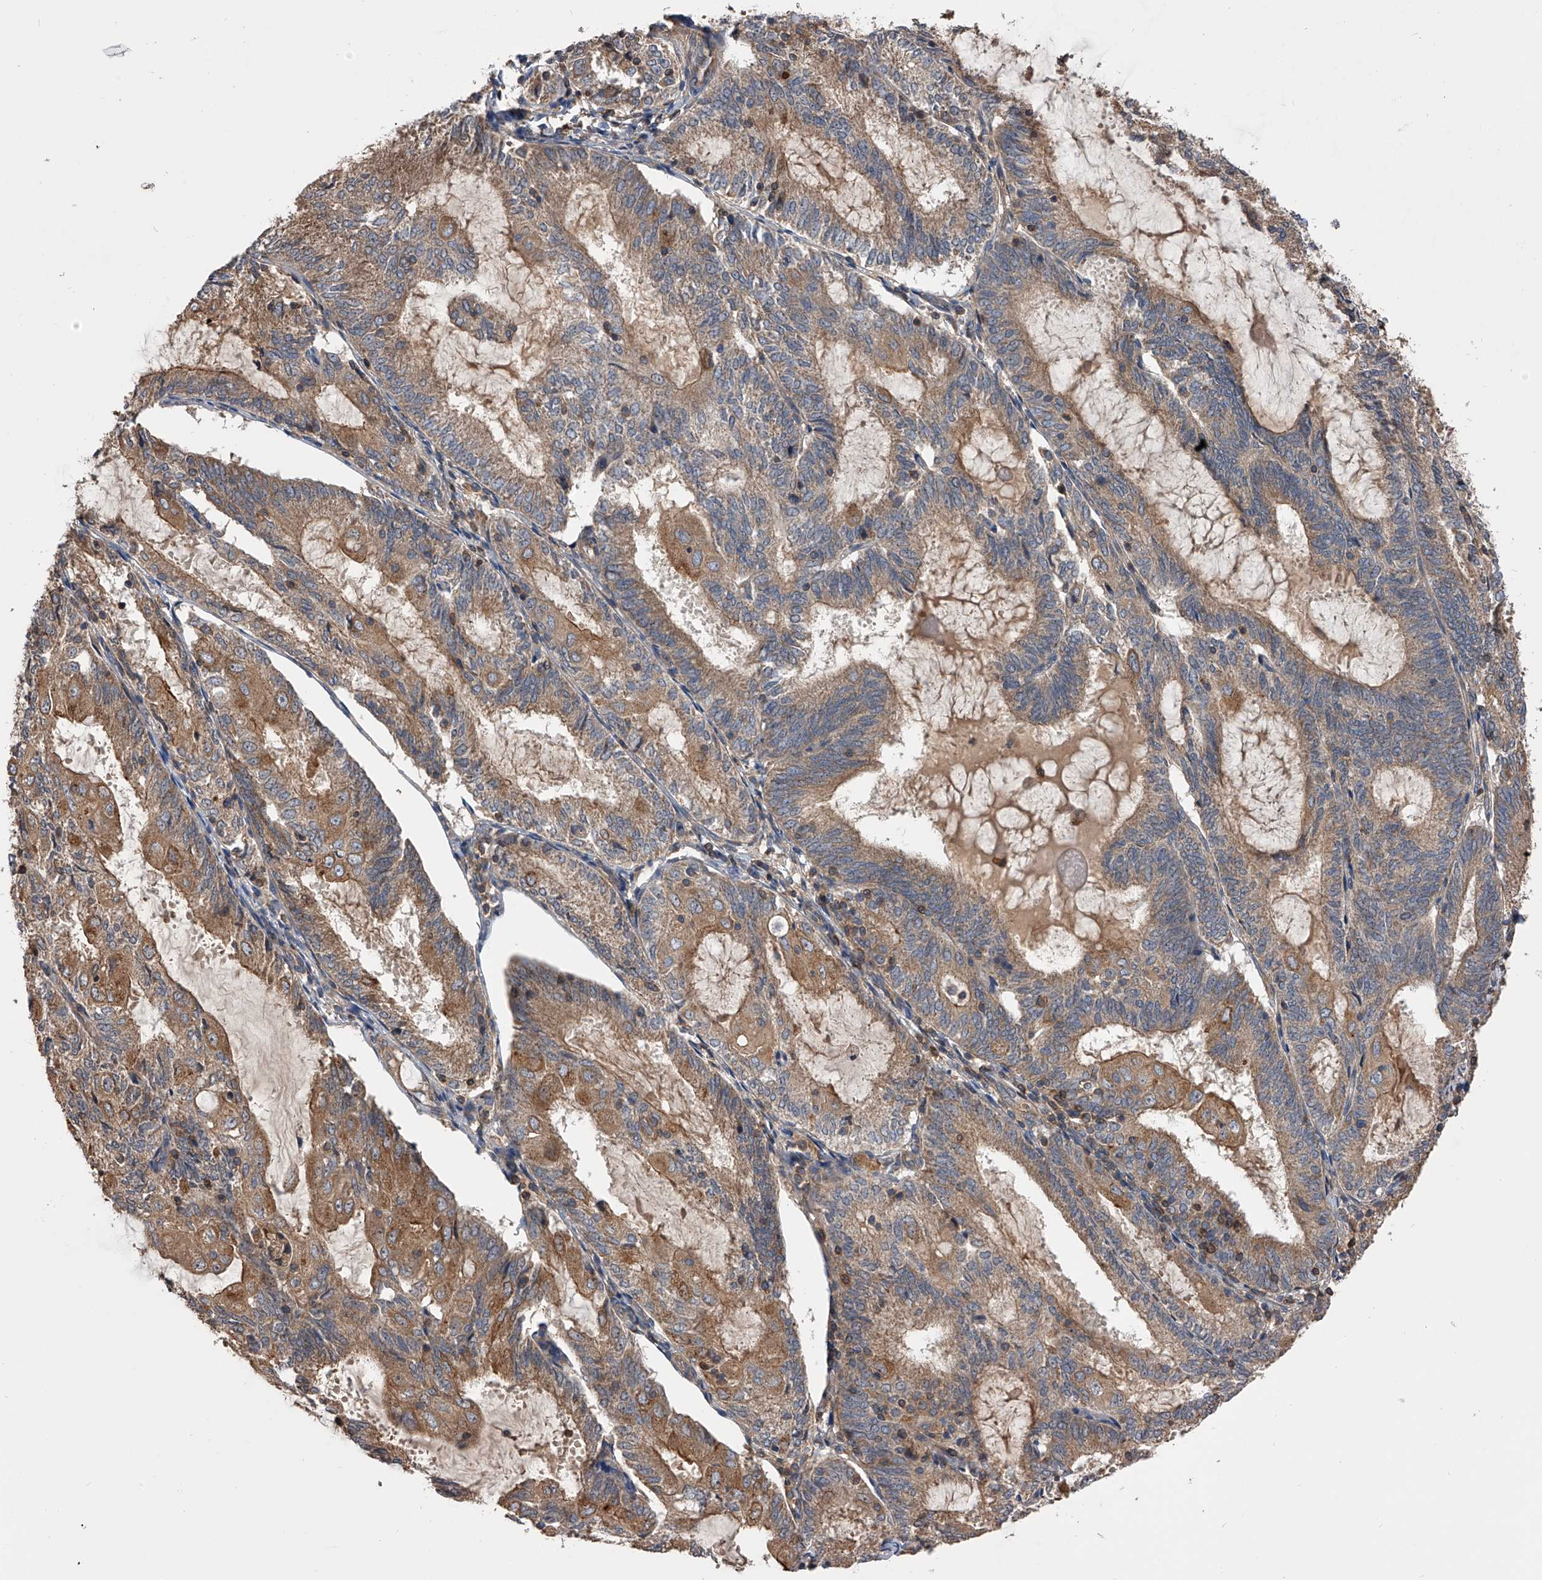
{"staining": {"intensity": "moderate", "quantity": ">75%", "location": "cytoplasmic/membranous"}, "tissue": "endometrial cancer", "cell_type": "Tumor cells", "image_type": "cancer", "snomed": [{"axis": "morphology", "description": "Adenocarcinoma, NOS"}, {"axis": "topography", "description": "Endometrium"}], "caption": "Endometrial cancer was stained to show a protein in brown. There is medium levels of moderate cytoplasmic/membranous positivity in about >75% of tumor cells.", "gene": "CUL7", "patient": {"sex": "female", "age": 81}}